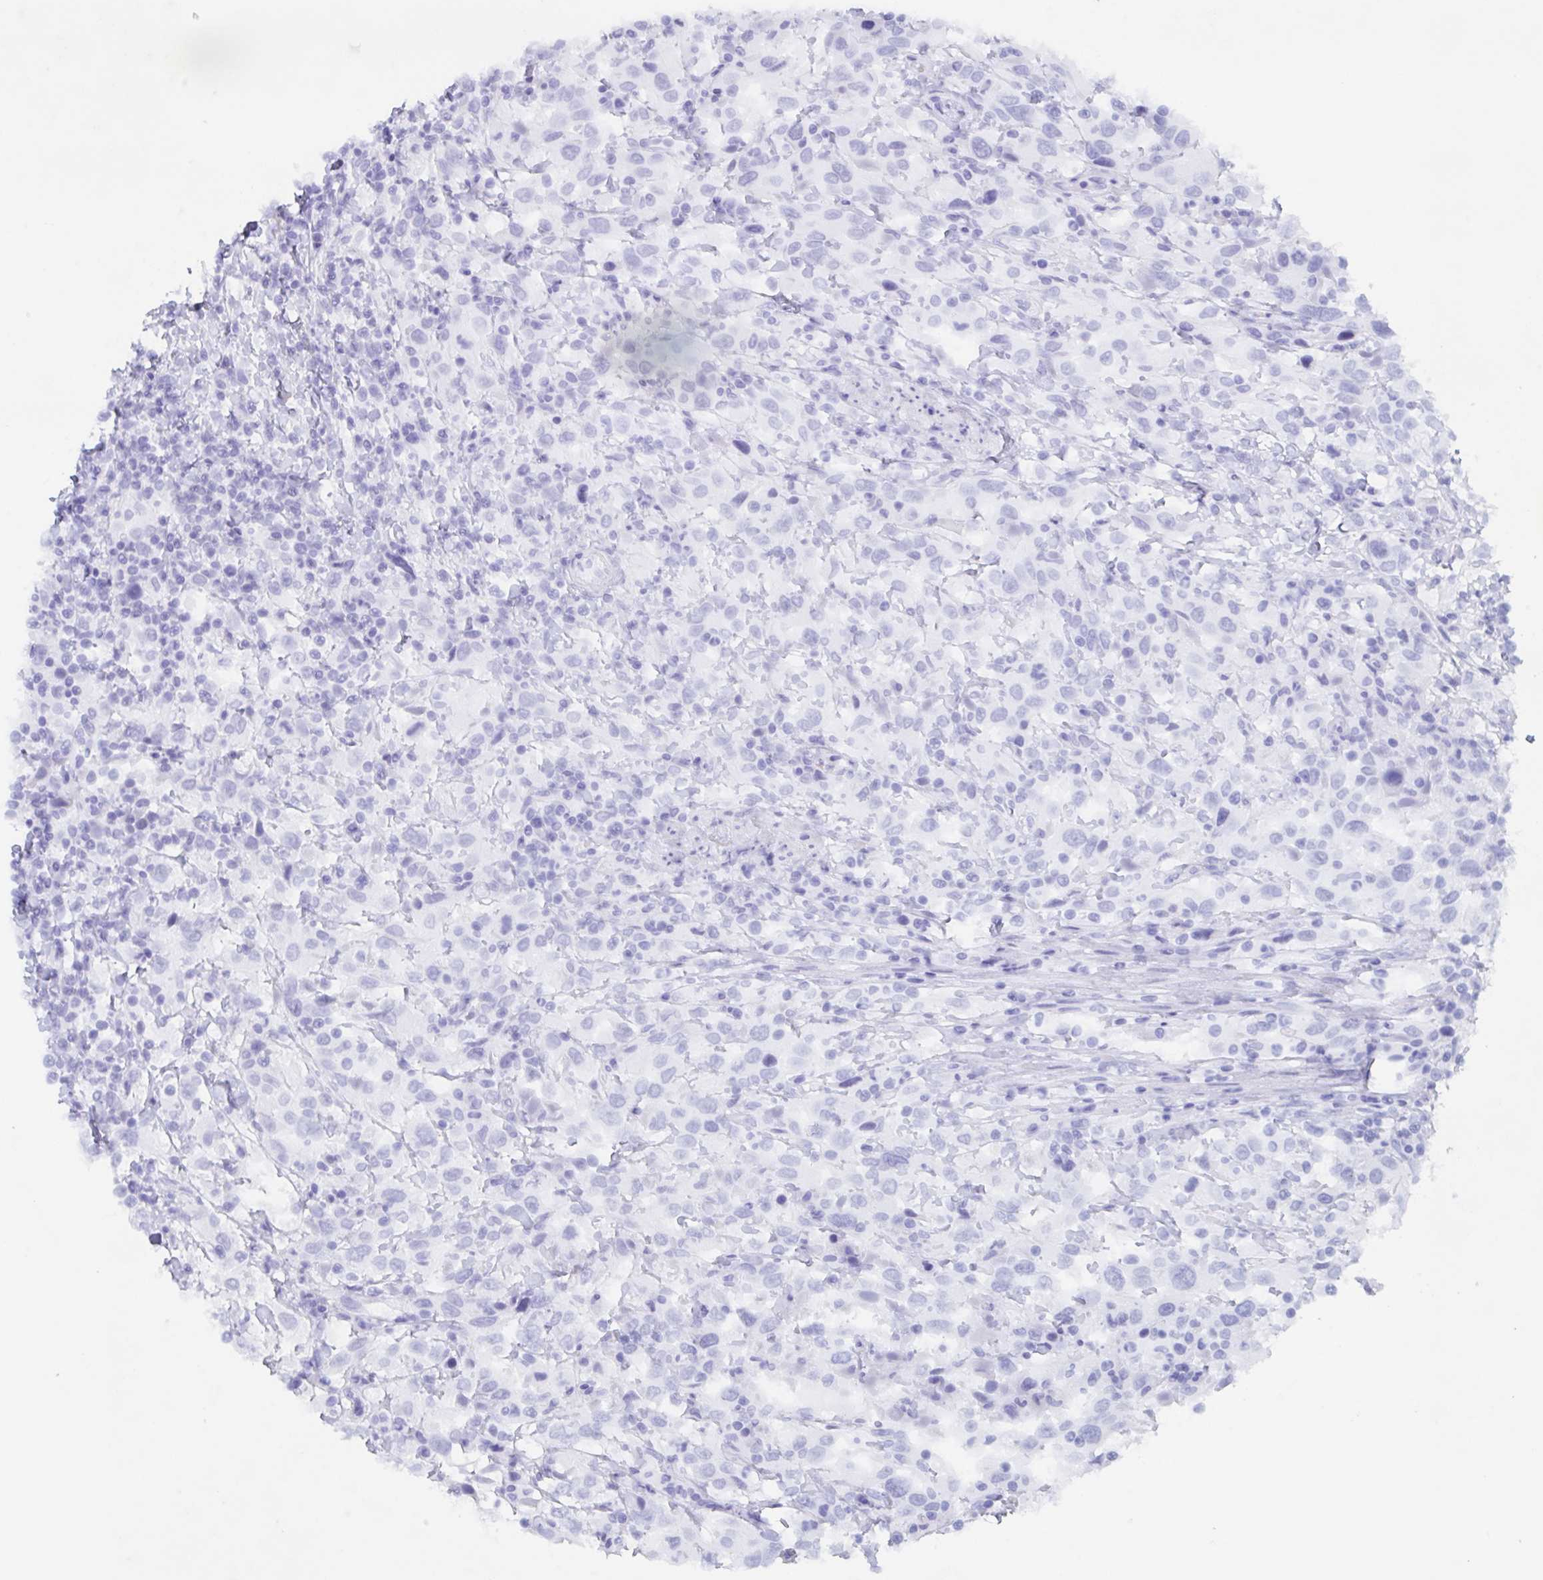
{"staining": {"intensity": "negative", "quantity": "none", "location": "none"}, "tissue": "urothelial cancer", "cell_type": "Tumor cells", "image_type": "cancer", "snomed": [{"axis": "morphology", "description": "Urothelial carcinoma, High grade"}, {"axis": "topography", "description": "Urinary bladder"}], "caption": "Immunohistochemistry (IHC) image of human urothelial carcinoma (high-grade) stained for a protein (brown), which reveals no staining in tumor cells. (IHC, brightfield microscopy, high magnification).", "gene": "POU2F3", "patient": {"sex": "male", "age": 61}}